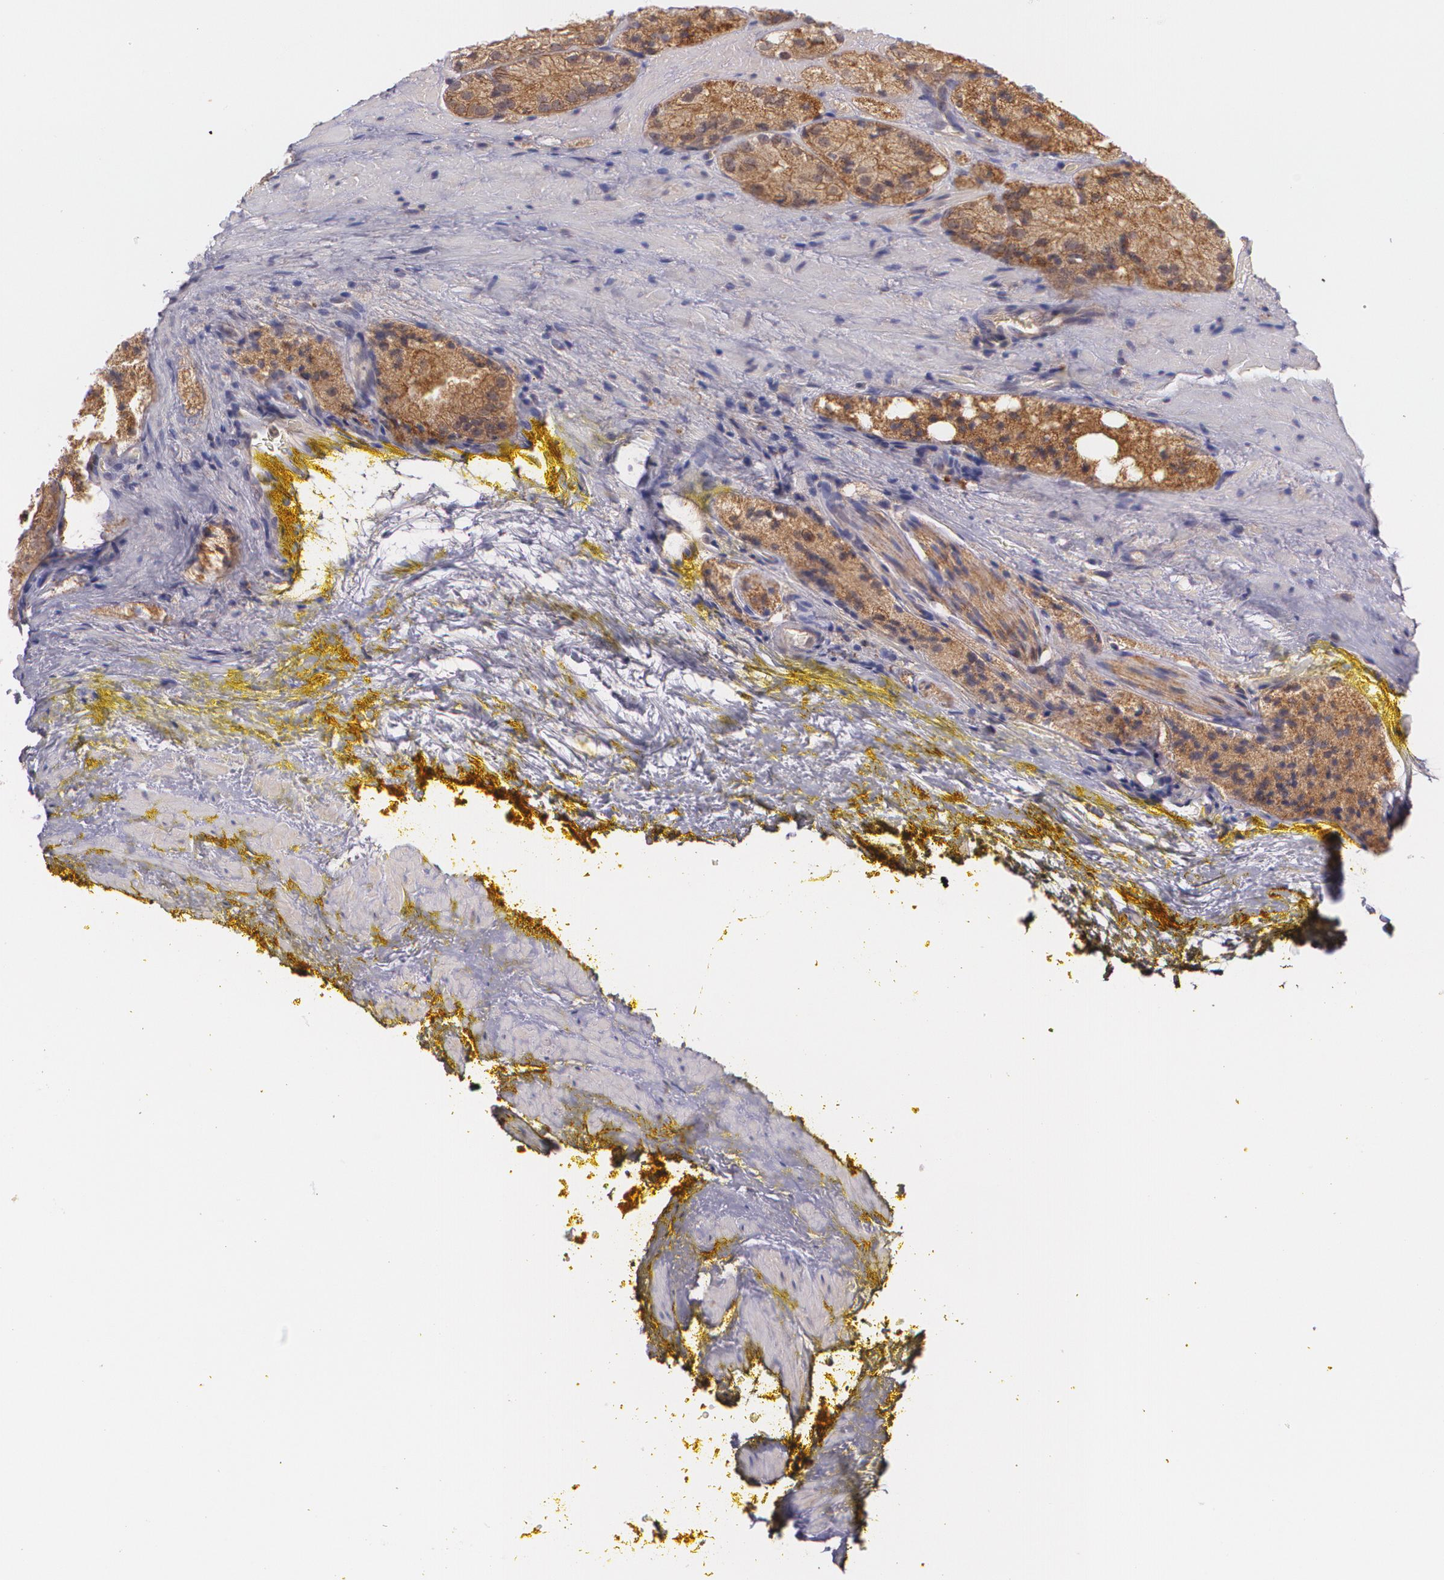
{"staining": {"intensity": "moderate", "quantity": ">75%", "location": "cytoplasmic/membranous"}, "tissue": "prostate cancer", "cell_type": "Tumor cells", "image_type": "cancer", "snomed": [{"axis": "morphology", "description": "Adenocarcinoma, Low grade"}, {"axis": "topography", "description": "Prostate"}], "caption": "Immunohistochemistry (IHC) (DAB) staining of human prostate adenocarcinoma (low-grade) shows moderate cytoplasmic/membranous protein positivity in approximately >75% of tumor cells. Nuclei are stained in blue.", "gene": "CCL17", "patient": {"sex": "male", "age": 60}}